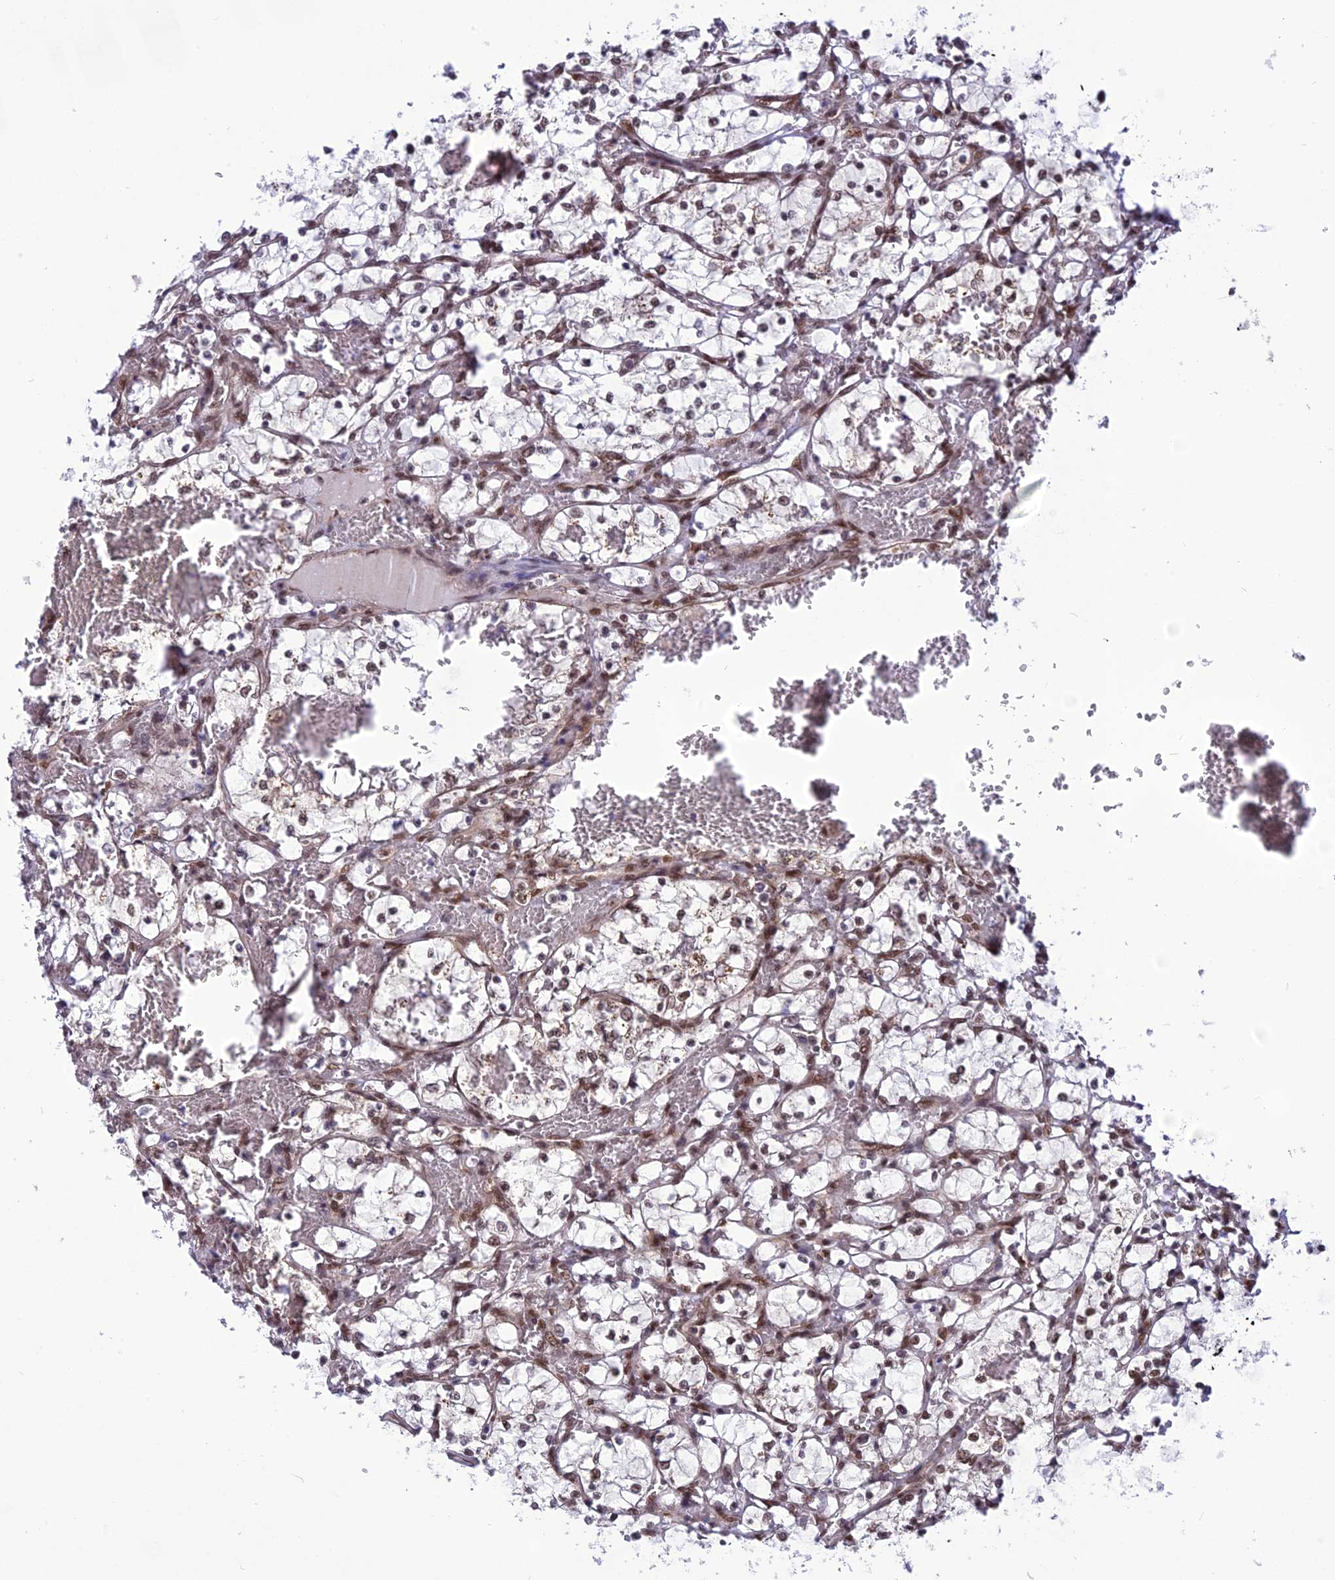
{"staining": {"intensity": "weak", "quantity": ">75%", "location": "nuclear"}, "tissue": "renal cancer", "cell_type": "Tumor cells", "image_type": "cancer", "snomed": [{"axis": "morphology", "description": "Adenocarcinoma, NOS"}, {"axis": "topography", "description": "Kidney"}], "caption": "This image displays renal cancer (adenocarcinoma) stained with immunohistochemistry (IHC) to label a protein in brown. The nuclear of tumor cells show weak positivity for the protein. Nuclei are counter-stained blue.", "gene": "RTRAF", "patient": {"sex": "female", "age": 69}}